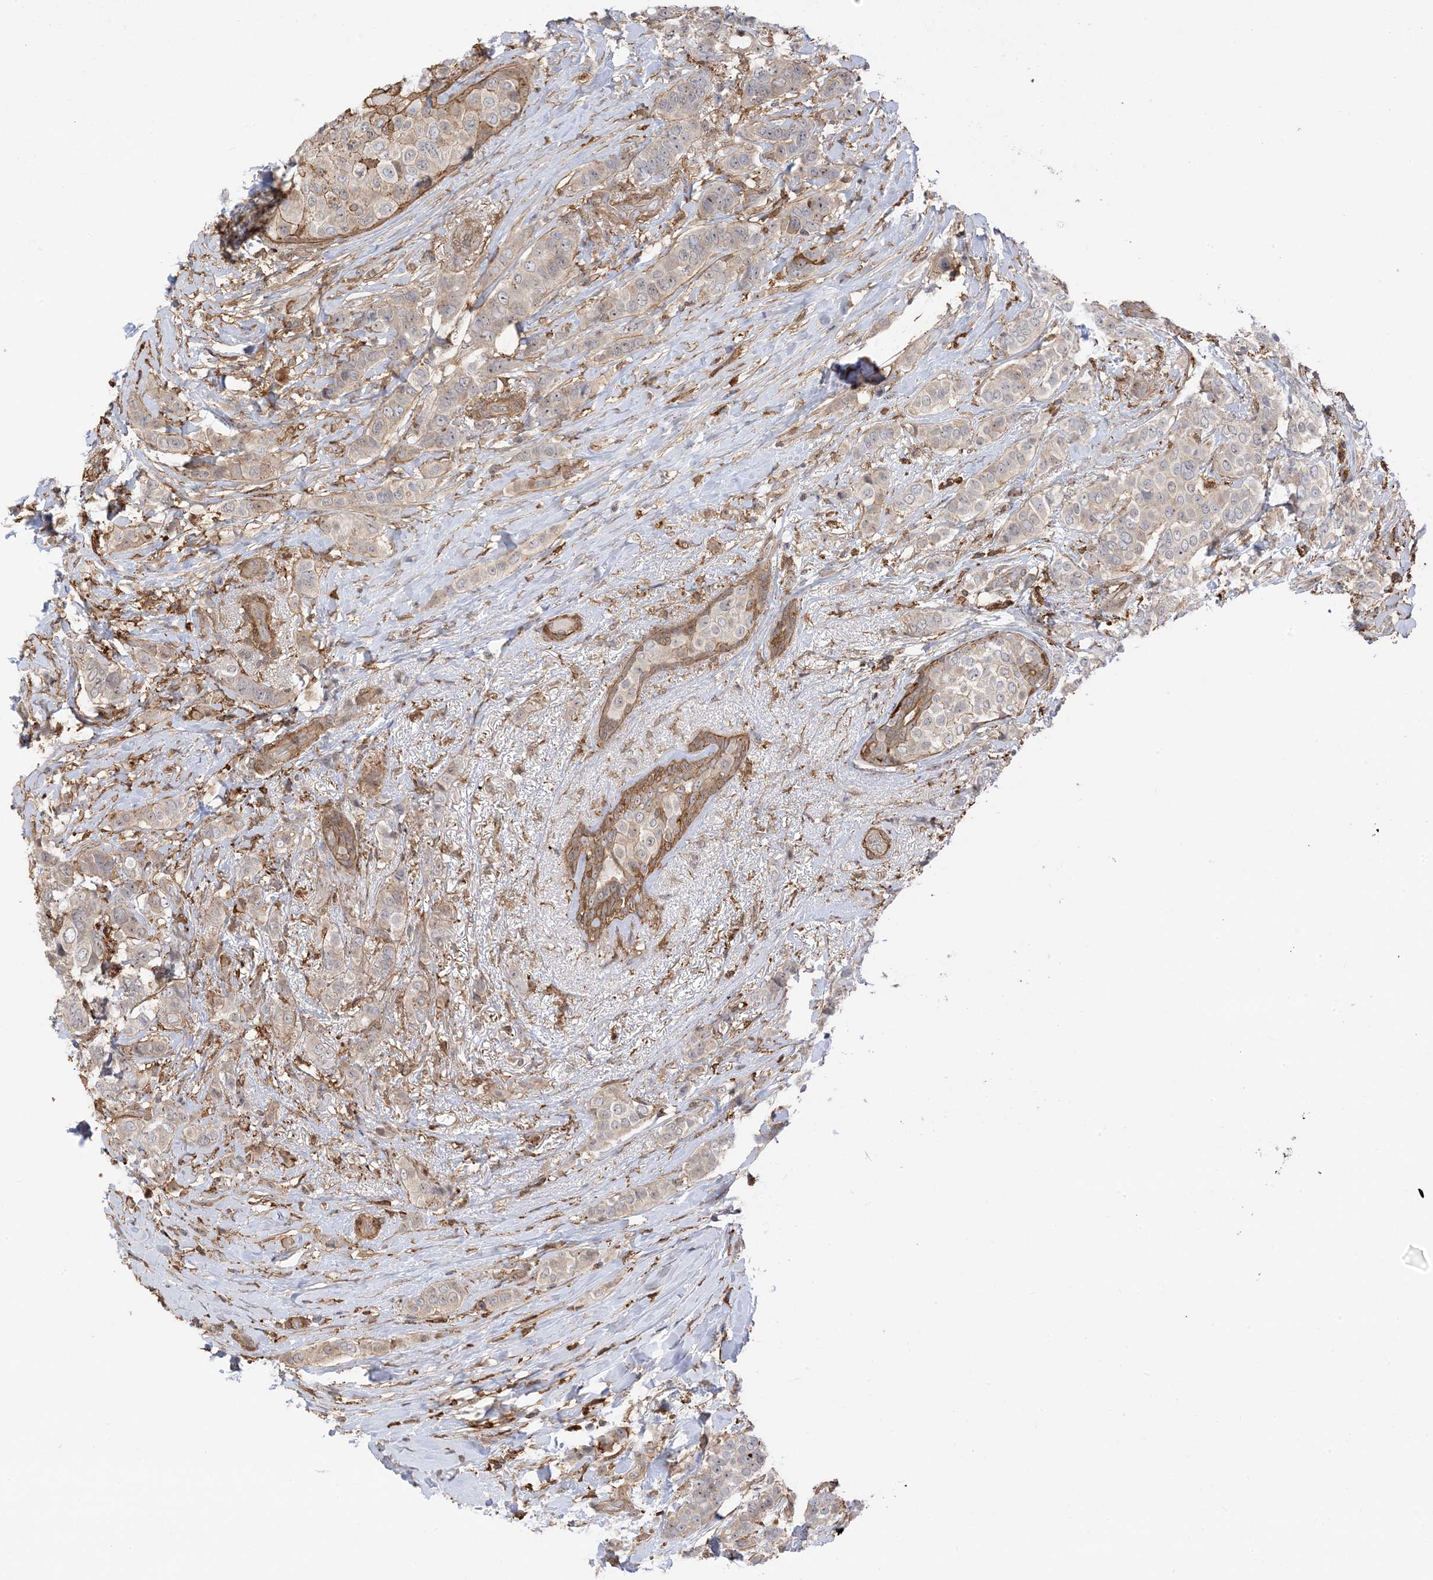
{"staining": {"intensity": "weak", "quantity": "<25%", "location": "cytoplasmic/membranous"}, "tissue": "breast cancer", "cell_type": "Tumor cells", "image_type": "cancer", "snomed": [{"axis": "morphology", "description": "Lobular carcinoma"}, {"axis": "topography", "description": "Breast"}], "caption": "Histopathology image shows no protein staining in tumor cells of breast cancer tissue.", "gene": "PHACTR2", "patient": {"sex": "female", "age": 51}}